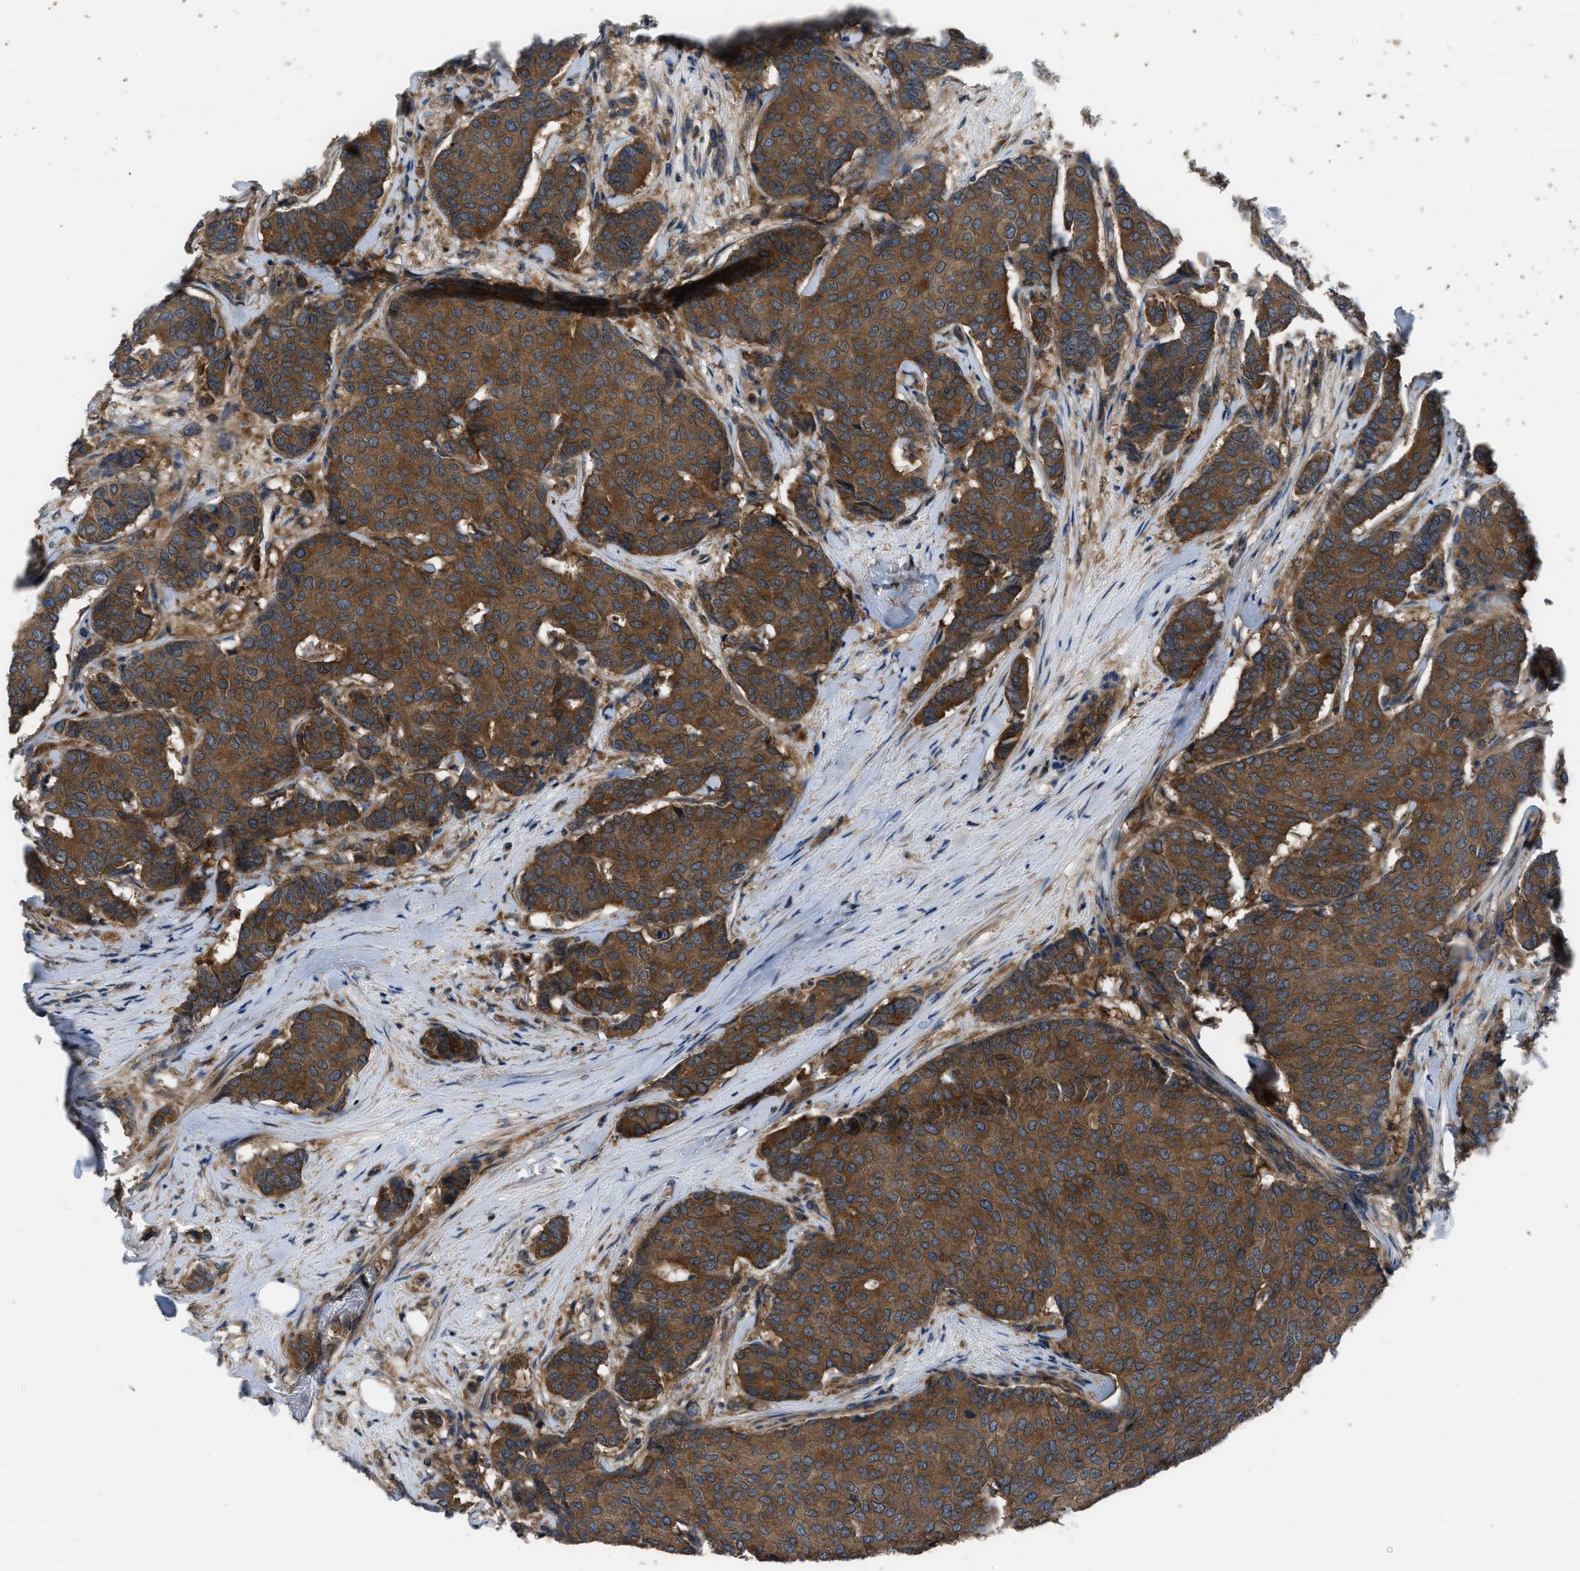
{"staining": {"intensity": "strong", "quantity": ">75%", "location": "cytoplasmic/membranous"}, "tissue": "breast cancer", "cell_type": "Tumor cells", "image_type": "cancer", "snomed": [{"axis": "morphology", "description": "Duct carcinoma"}, {"axis": "topography", "description": "Breast"}], "caption": "This is a photomicrograph of immunohistochemistry staining of breast cancer (intraductal carcinoma), which shows strong staining in the cytoplasmic/membranous of tumor cells.", "gene": "USP25", "patient": {"sex": "female", "age": 75}}